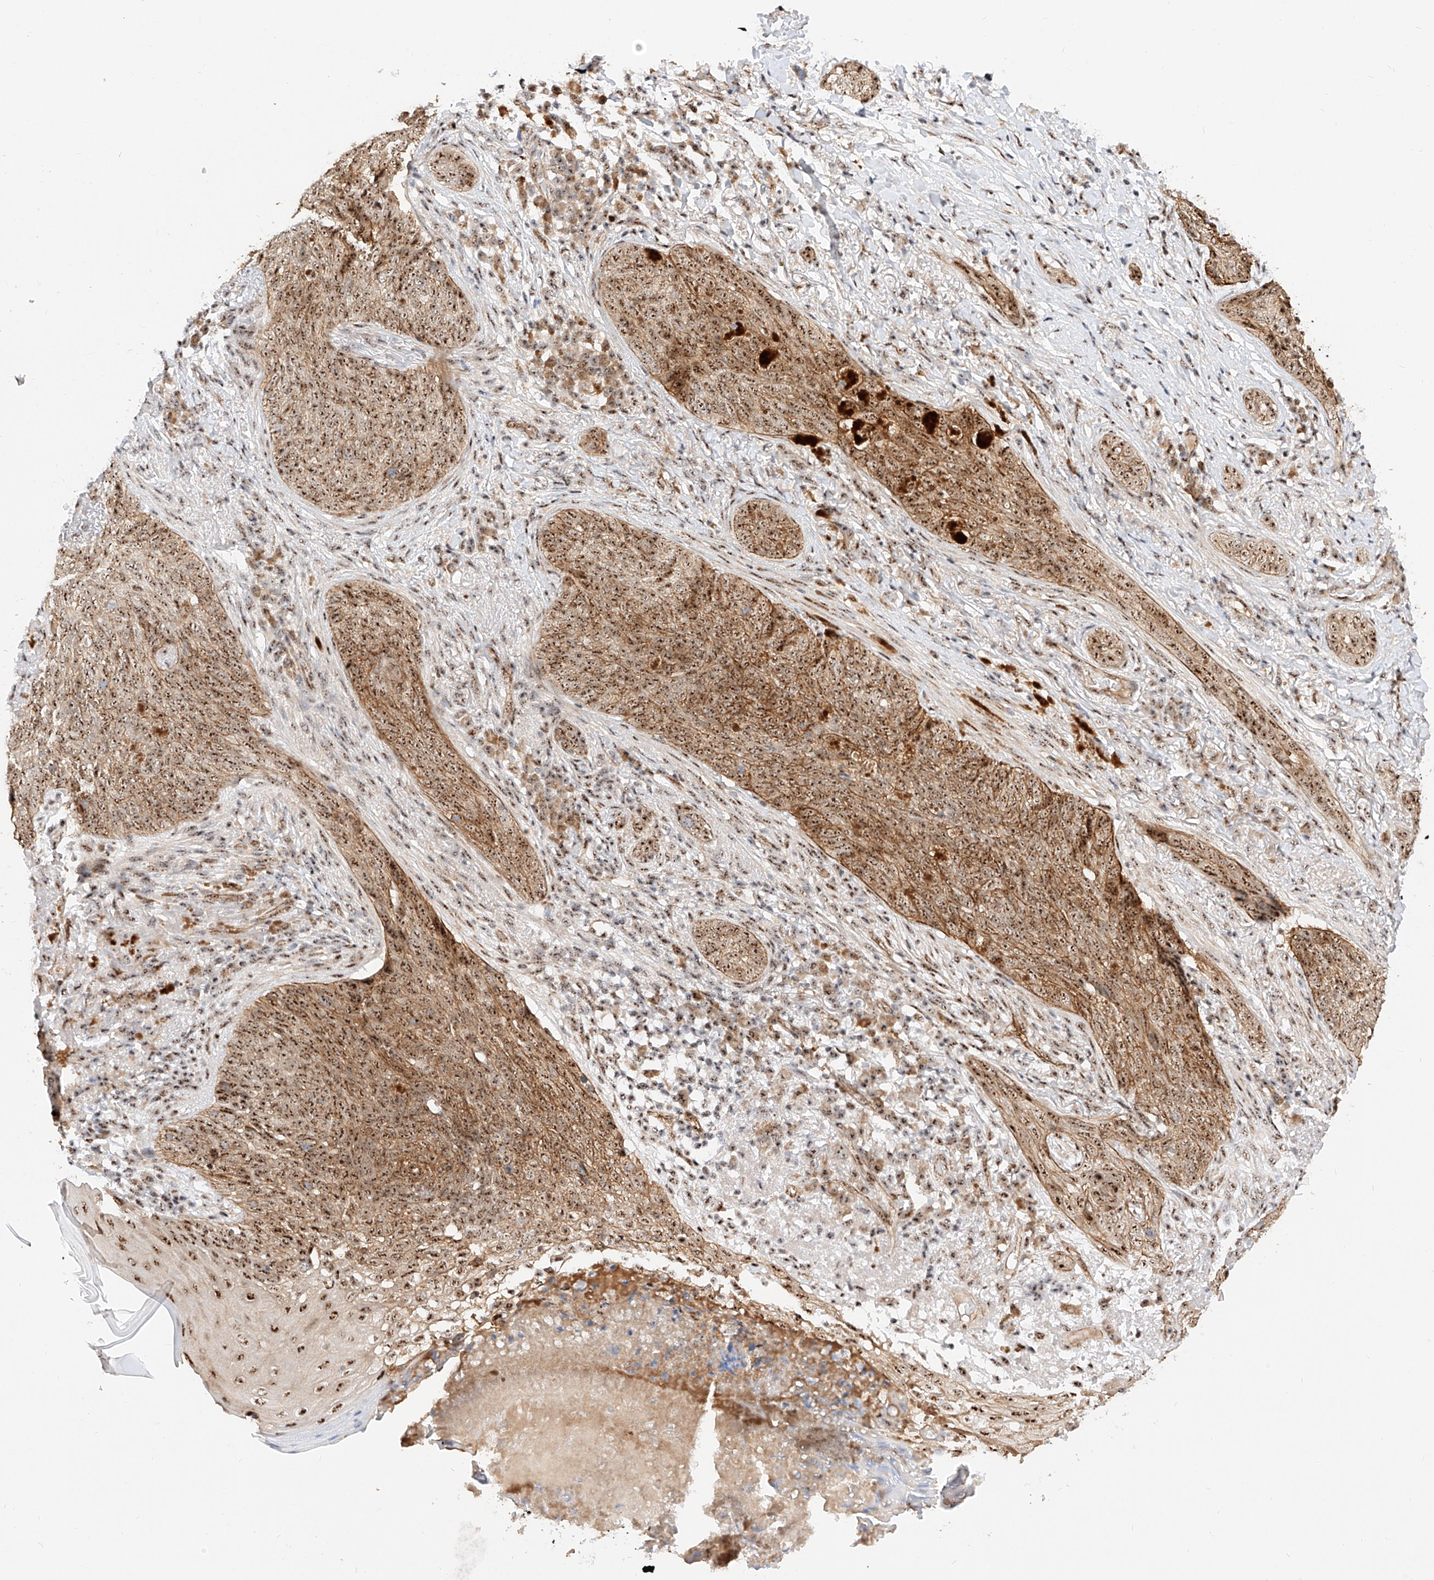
{"staining": {"intensity": "moderate", "quantity": ">75%", "location": "cytoplasmic/membranous,nuclear"}, "tissue": "skin cancer", "cell_type": "Tumor cells", "image_type": "cancer", "snomed": [{"axis": "morphology", "description": "Basal cell carcinoma"}, {"axis": "topography", "description": "Skin"}], "caption": "Immunohistochemical staining of human skin cancer reveals medium levels of moderate cytoplasmic/membranous and nuclear protein staining in about >75% of tumor cells.", "gene": "ATXN7L2", "patient": {"sex": "male", "age": 85}}